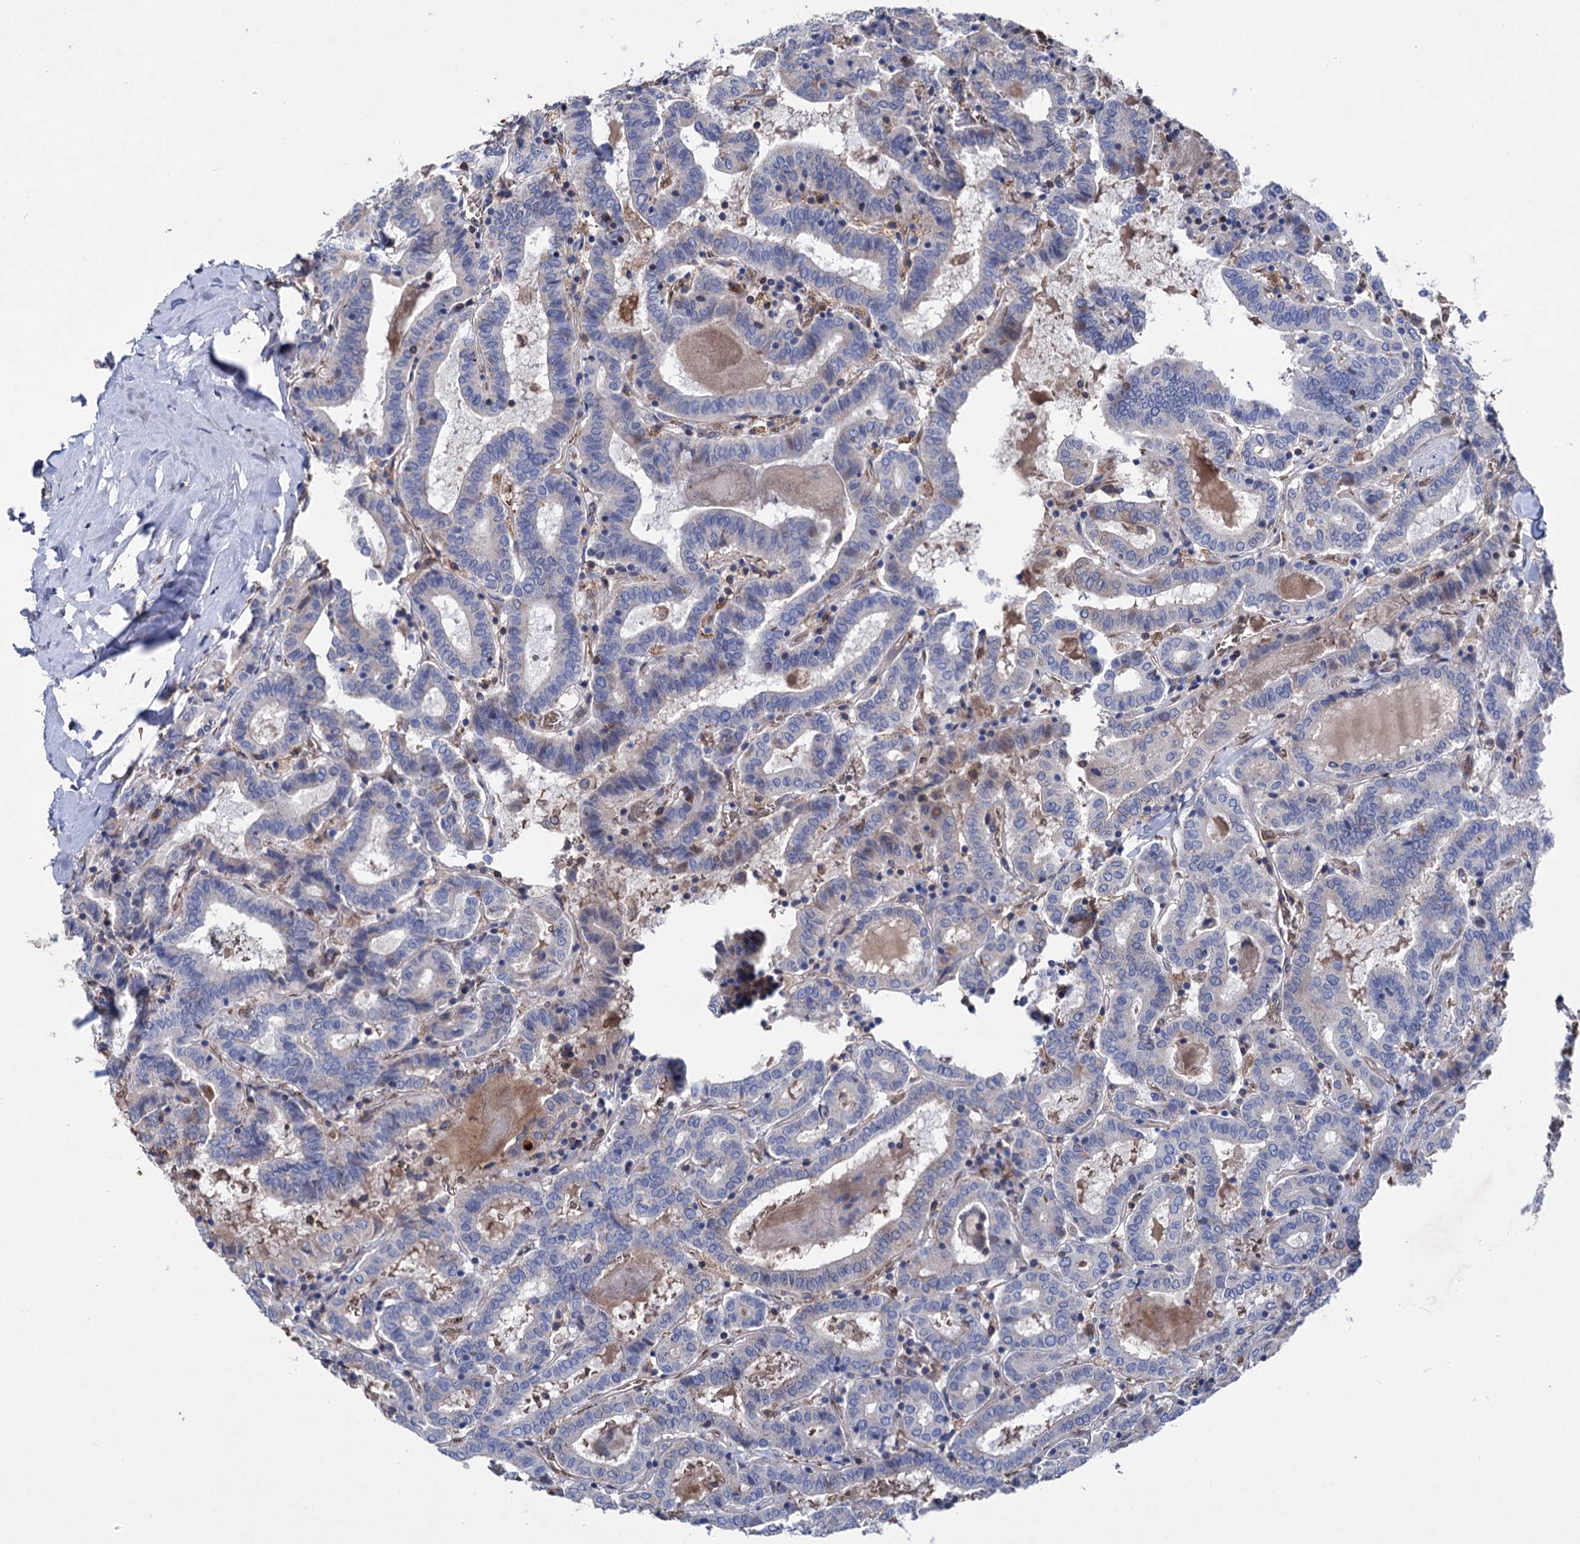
{"staining": {"intensity": "negative", "quantity": "none", "location": "none"}, "tissue": "thyroid cancer", "cell_type": "Tumor cells", "image_type": "cancer", "snomed": [{"axis": "morphology", "description": "Papillary adenocarcinoma, NOS"}, {"axis": "topography", "description": "Thyroid gland"}], "caption": "This is a image of immunohistochemistry staining of papillary adenocarcinoma (thyroid), which shows no expression in tumor cells.", "gene": "STING1", "patient": {"sex": "female", "age": 72}}